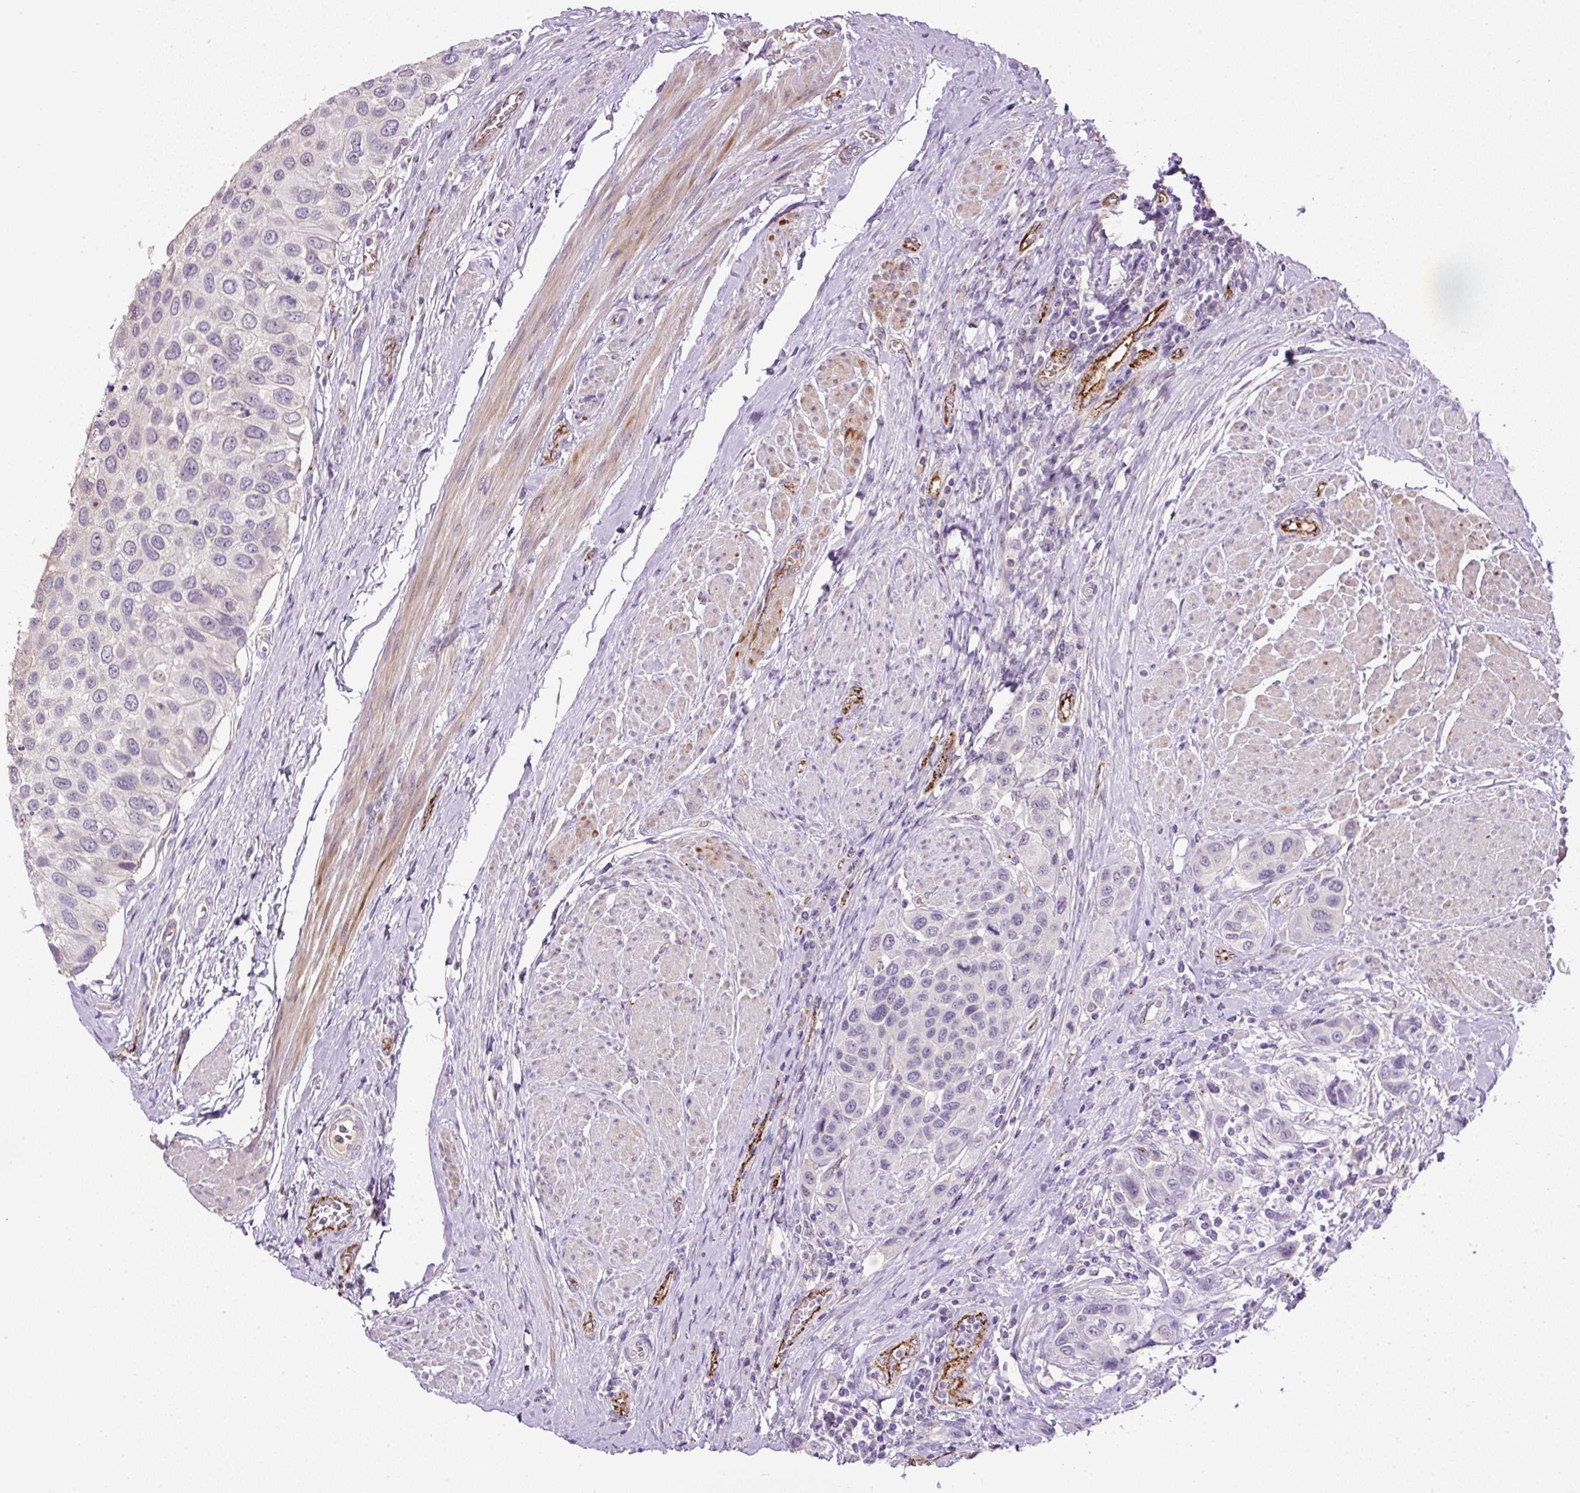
{"staining": {"intensity": "negative", "quantity": "none", "location": "none"}, "tissue": "urothelial cancer", "cell_type": "Tumor cells", "image_type": "cancer", "snomed": [{"axis": "morphology", "description": "Urothelial carcinoma, High grade"}, {"axis": "topography", "description": "Urinary bladder"}], "caption": "DAB (3,3'-diaminobenzidine) immunohistochemical staining of human urothelial cancer displays no significant staining in tumor cells. The staining is performed using DAB (3,3'-diaminobenzidine) brown chromogen with nuclei counter-stained in using hematoxylin.", "gene": "LEFTY2", "patient": {"sex": "male", "age": 50}}